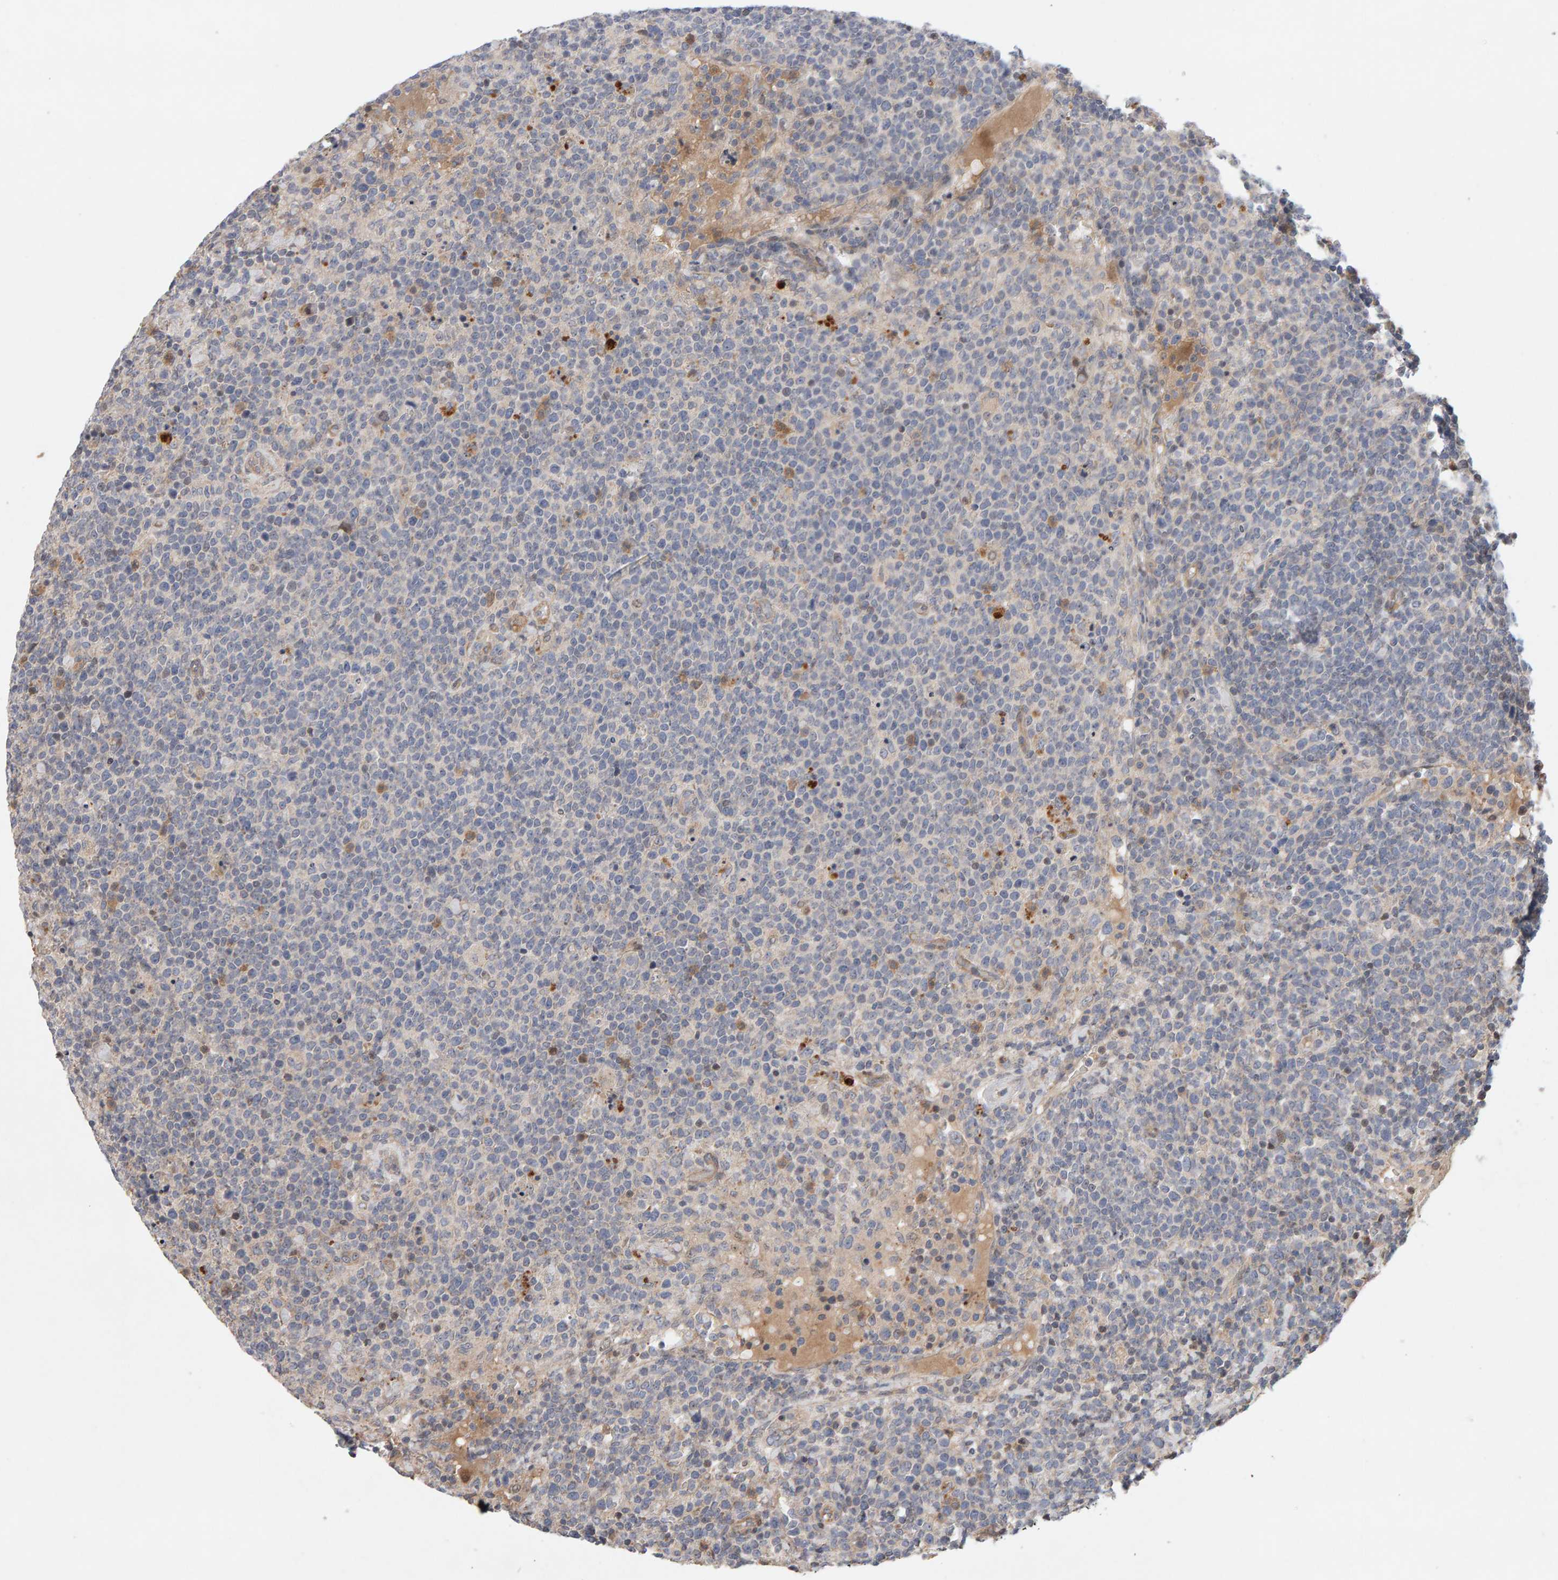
{"staining": {"intensity": "negative", "quantity": "none", "location": "none"}, "tissue": "lymphoma", "cell_type": "Tumor cells", "image_type": "cancer", "snomed": [{"axis": "morphology", "description": "Malignant lymphoma, non-Hodgkin's type, High grade"}, {"axis": "topography", "description": "Lymph node"}], "caption": "Protein analysis of high-grade malignant lymphoma, non-Hodgkin's type shows no significant staining in tumor cells. Nuclei are stained in blue.", "gene": "LZTS1", "patient": {"sex": "male", "age": 61}}